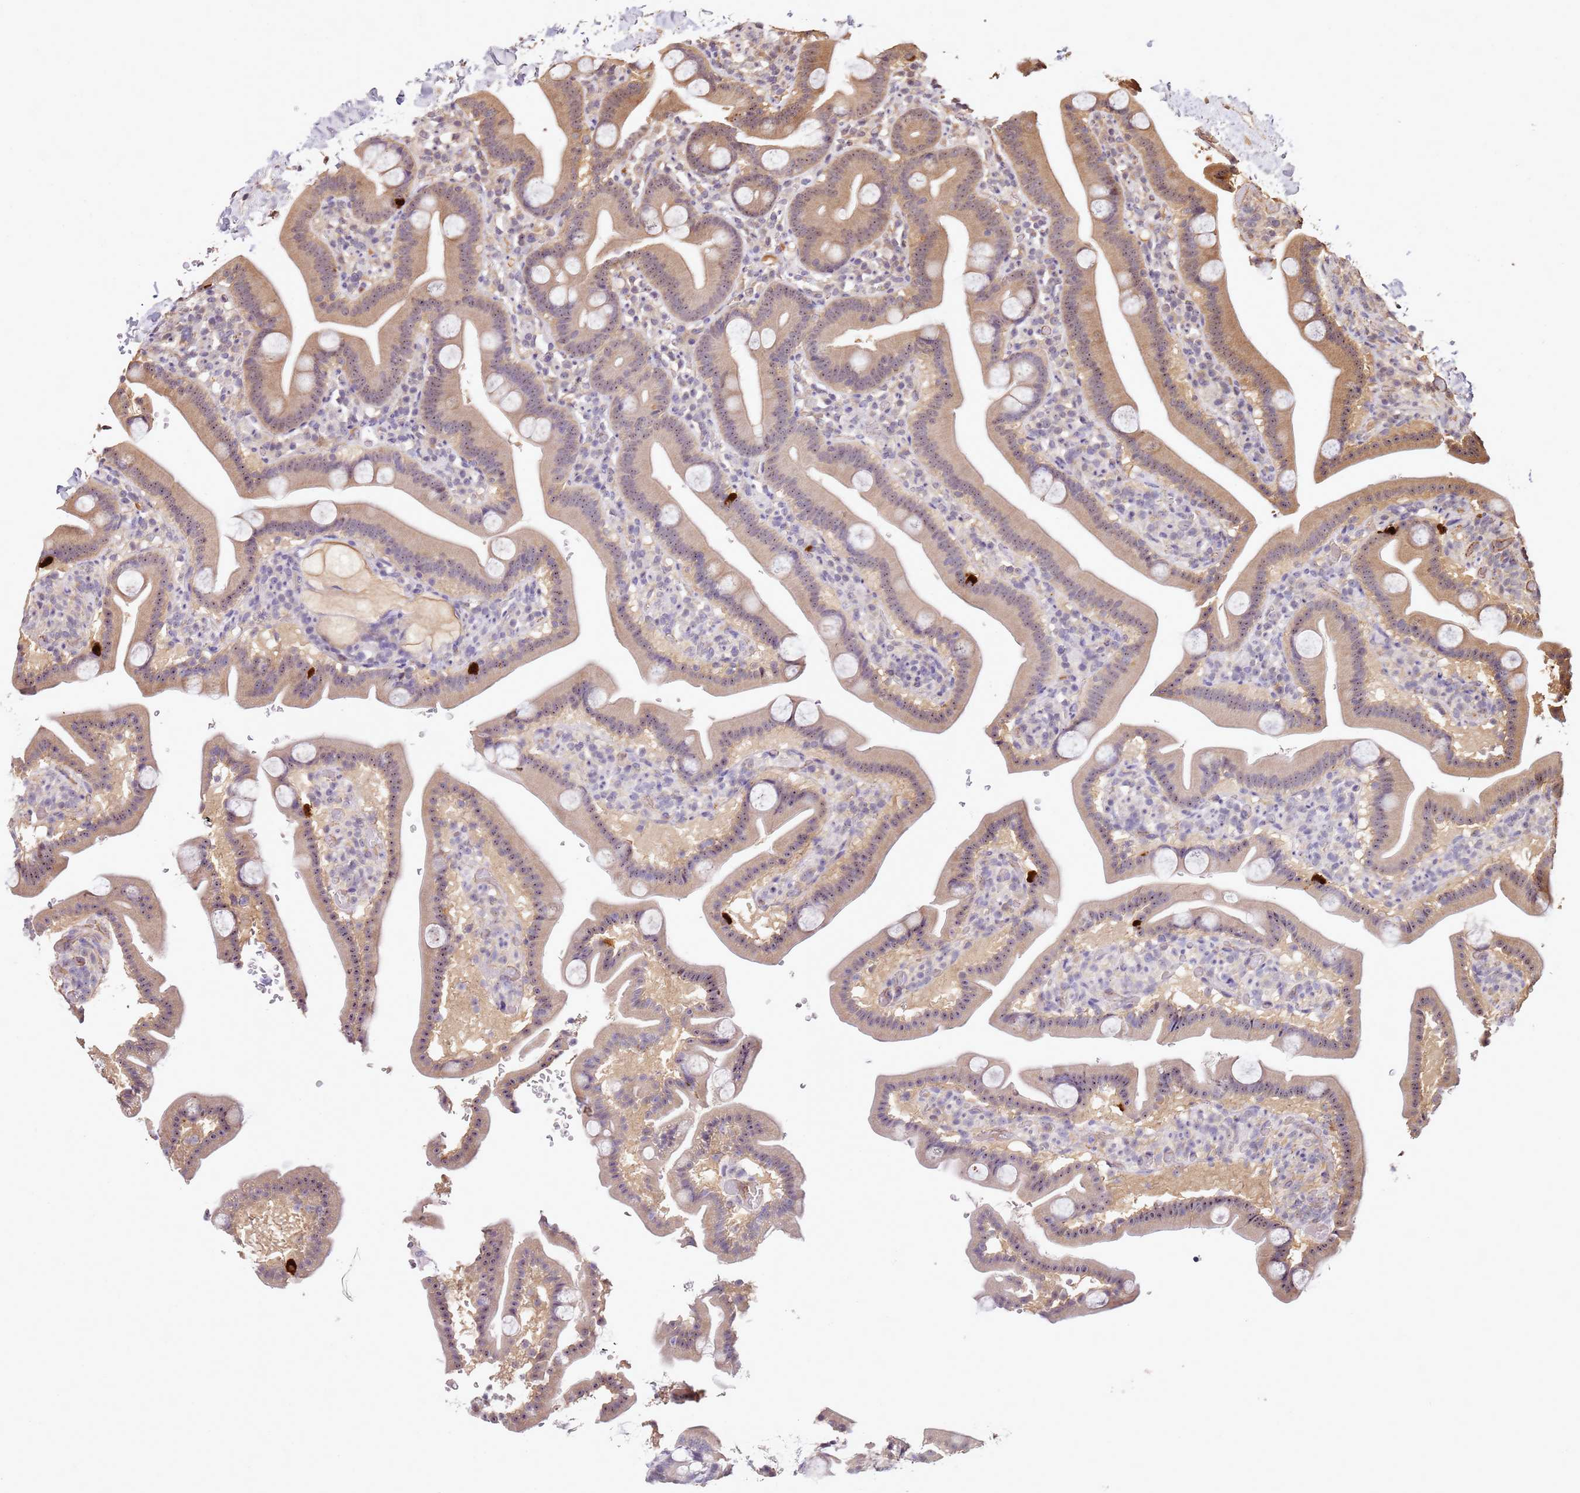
{"staining": {"intensity": "moderate", "quantity": ">75%", "location": "cytoplasmic/membranous,nuclear"}, "tissue": "duodenum", "cell_type": "Glandular cells", "image_type": "normal", "snomed": [{"axis": "morphology", "description": "Normal tissue, NOS"}, {"axis": "topography", "description": "Duodenum"}], "caption": "This photomicrograph demonstrates immunohistochemistry (IHC) staining of benign duodenum, with medium moderate cytoplasmic/membranous,nuclear expression in about >75% of glandular cells.", "gene": "DDX27", "patient": {"sex": "male", "age": 55}}